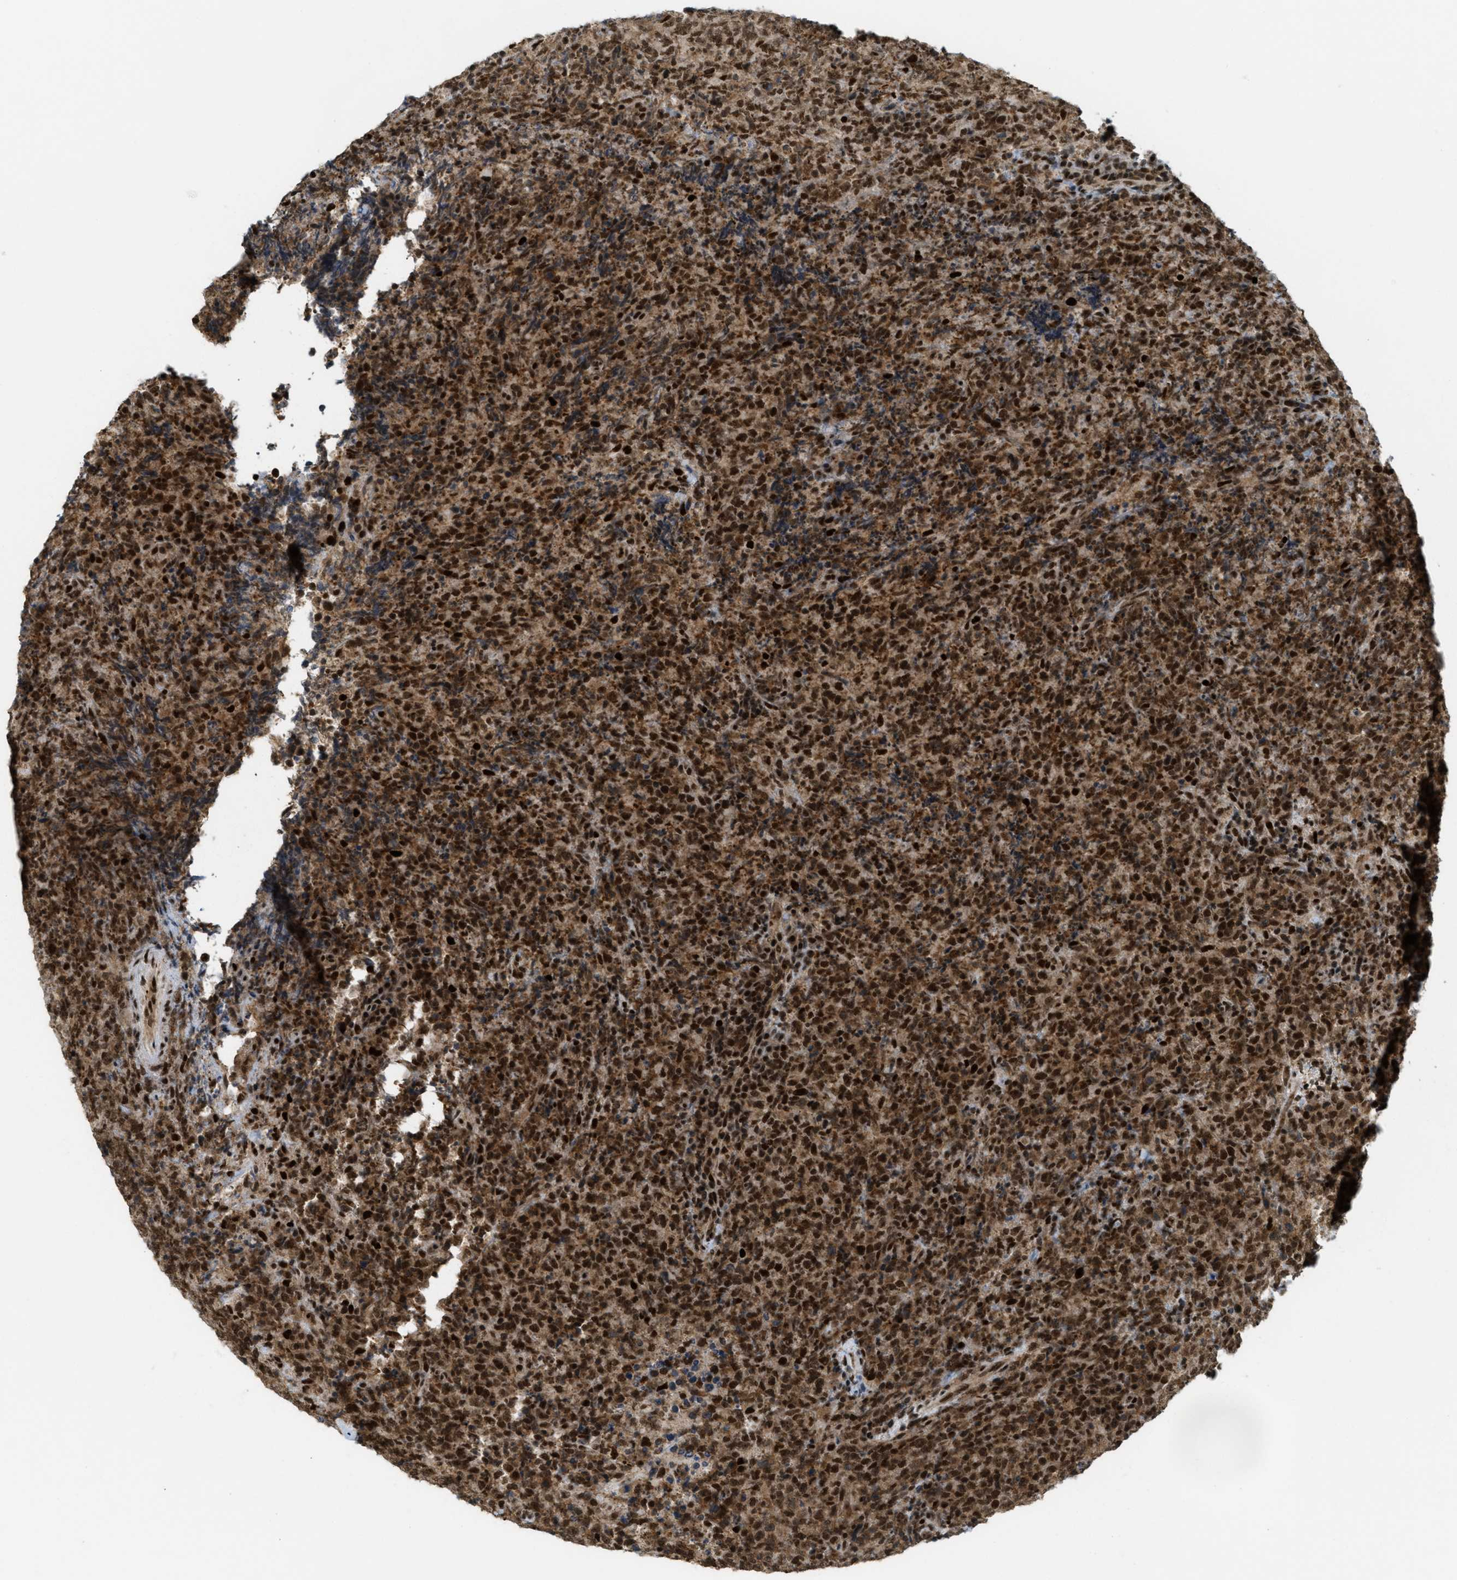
{"staining": {"intensity": "strong", "quantity": ">75%", "location": "cytoplasmic/membranous,nuclear"}, "tissue": "lymphoma", "cell_type": "Tumor cells", "image_type": "cancer", "snomed": [{"axis": "morphology", "description": "Malignant lymphoma, non-Hodgkin's type, High grade"}, {"axis": "topography", "description": "Tonsil"}], "caption": "Protein staining of lymphoma tissue displays strong cytoplasmic/membranous and nuclear positivity in approximately >75% of tumor cells.", "gene": "TLK1", "patient": {"sex": "female", "age": 36}}